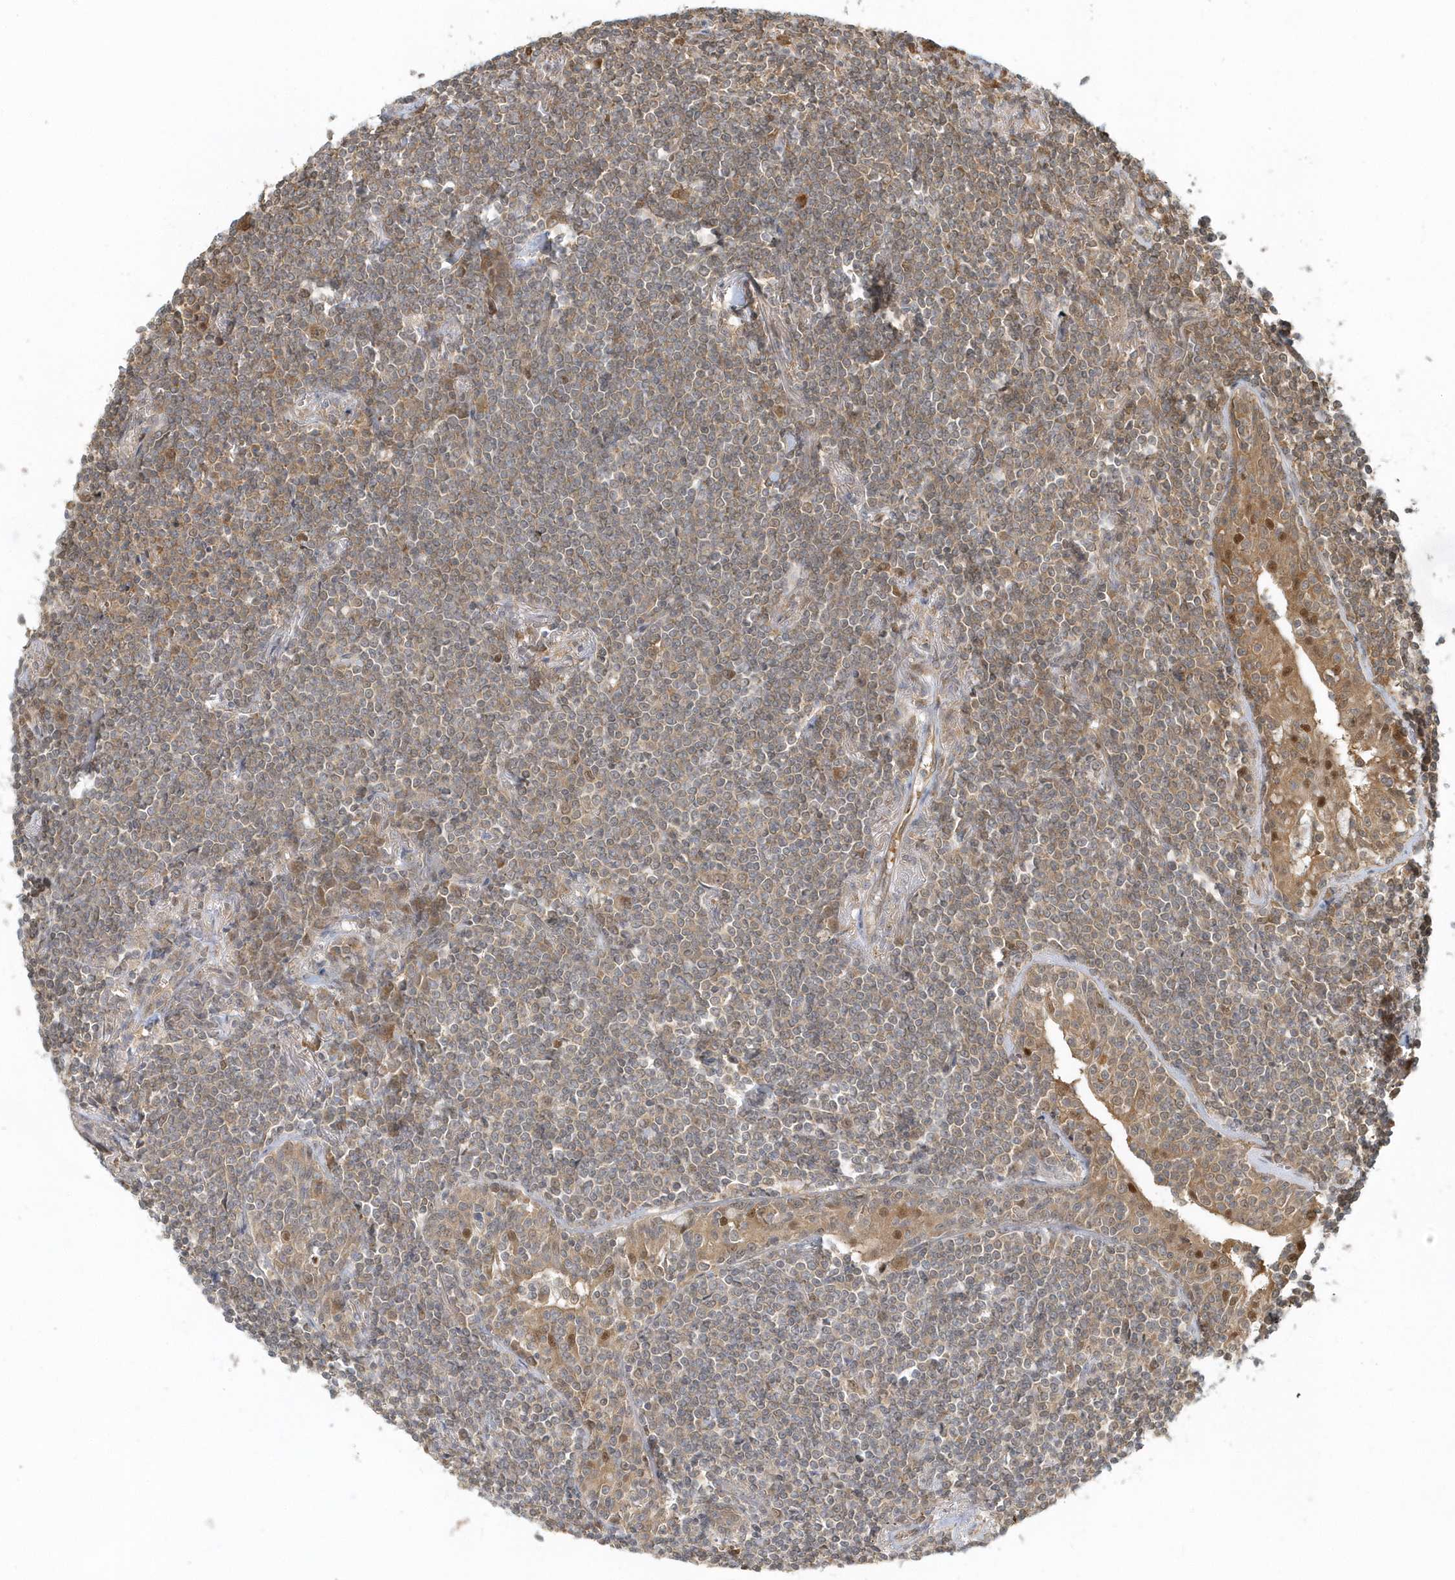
{"staining": {"intensity": "weak", "quantity": ">75%", "location": "cytoplasmic/membranous"}, "tissue": "lymphoma", "cell_type": "Tumor cells", "image_type": "cancer", "snomed": [{"axis": "morphology", "description": "Malignant lymphoma, non-Hodgkin's type, Low grade"}, {"axis": "topography", "description": "Lung"}], "caption": "Weak cytoplasmic/membranous protein positivity is present in approximately >75% of tumor cells in low-grade malignant lymphoma, non-Hodgkin's type.", "gene": "PSMD6", "patient": {"sex": "female", "age": 71}}